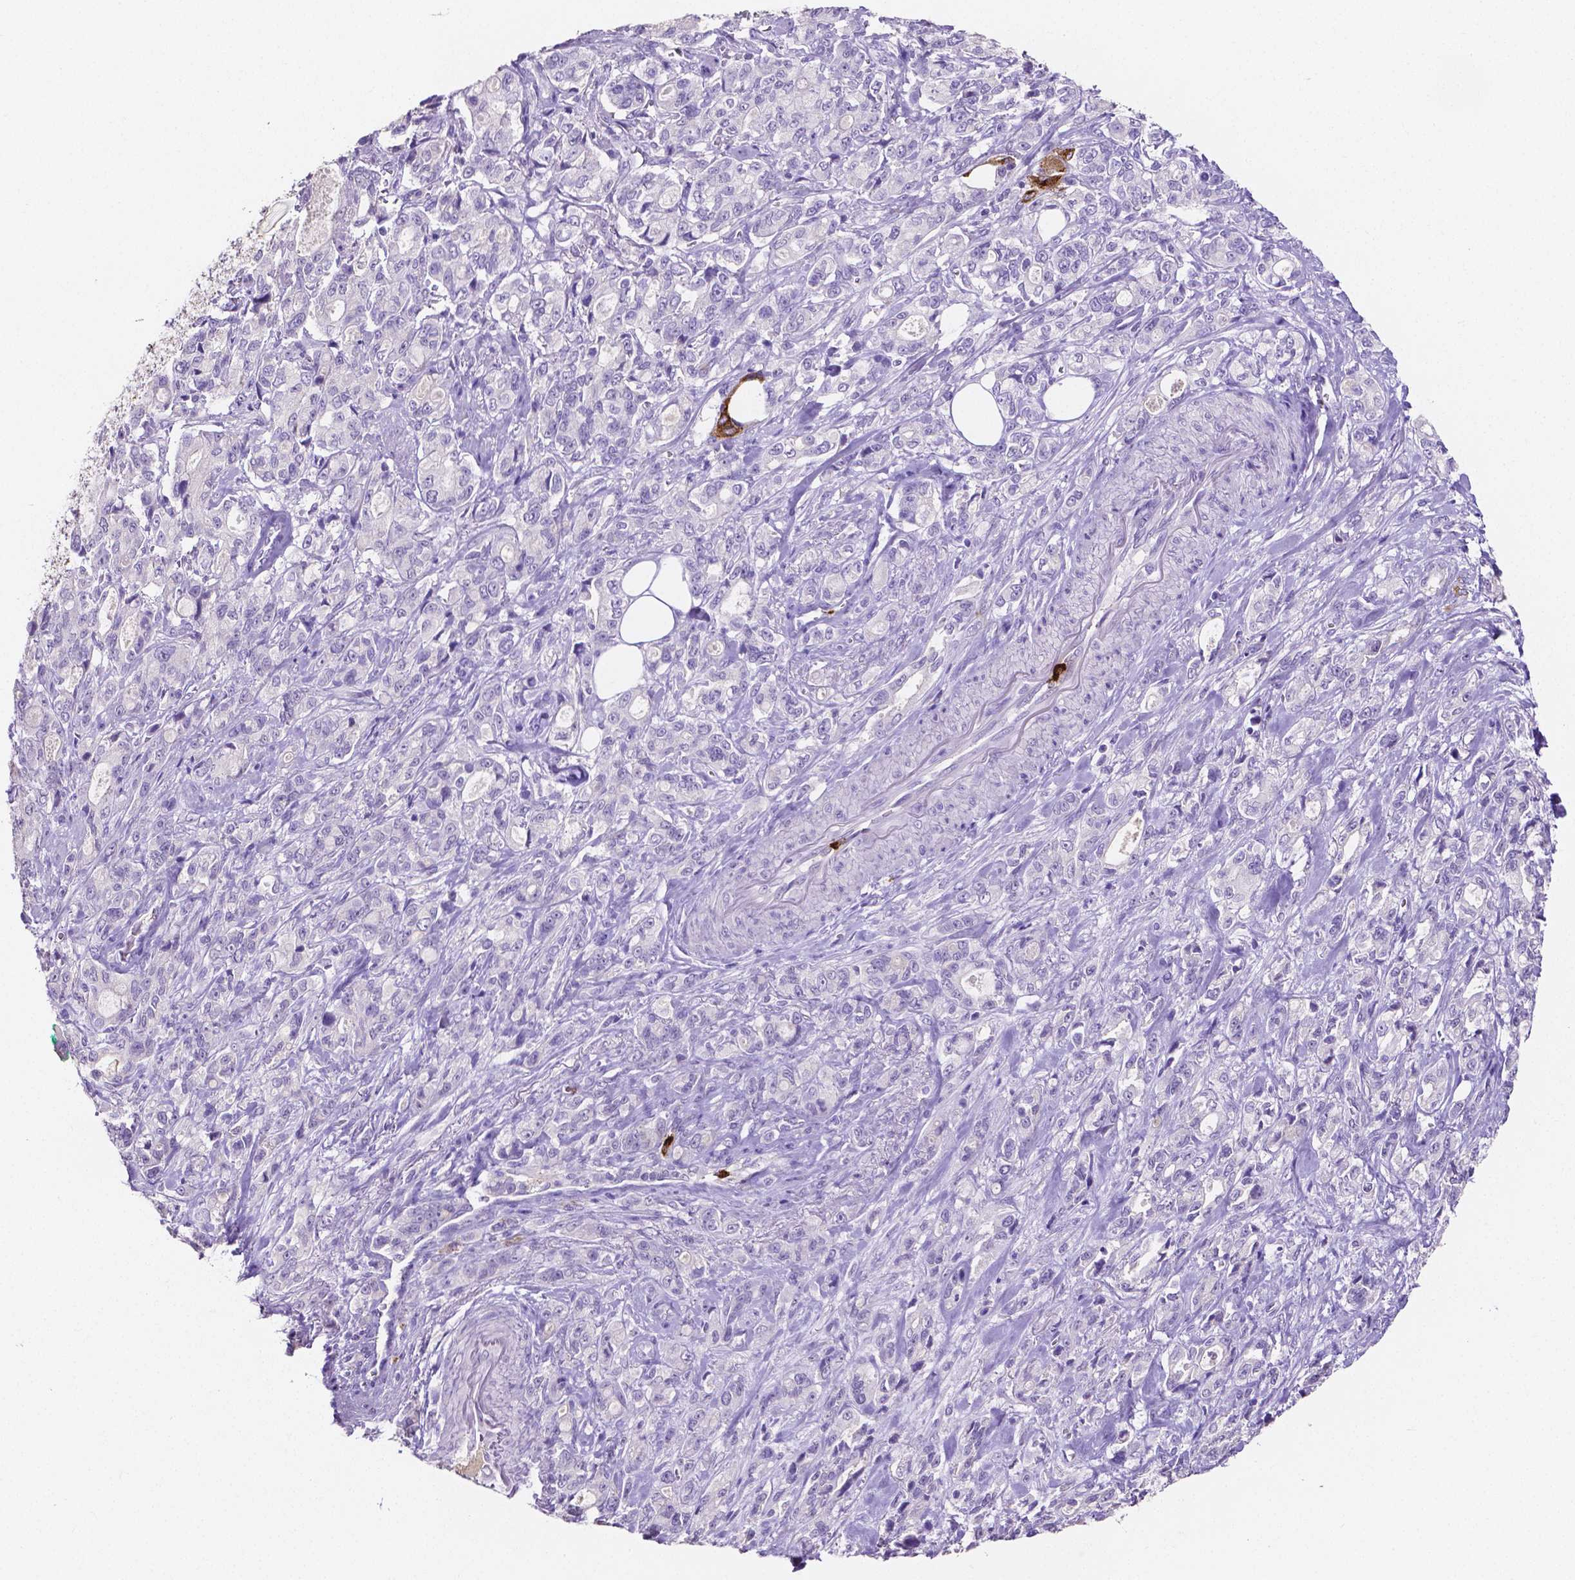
{"staining": {"intensity": "negative", "quantity": "none", "location": "none"}, "tissue": "stomach cancer", "cell_type": "Tumor cells", "image_type": "cancer", "snomed": [{"axis": "morphology", "description": "Adenocarcinoma, NOS"}, {"axis": "topography", "description": "Stomach"}], "caption": "The image demonstrates no significant expression in tumor cells of stomach cancer (adenocarcinoma).", "gene": "MMP9", "patient": {"sex": "male", "age": 63}}